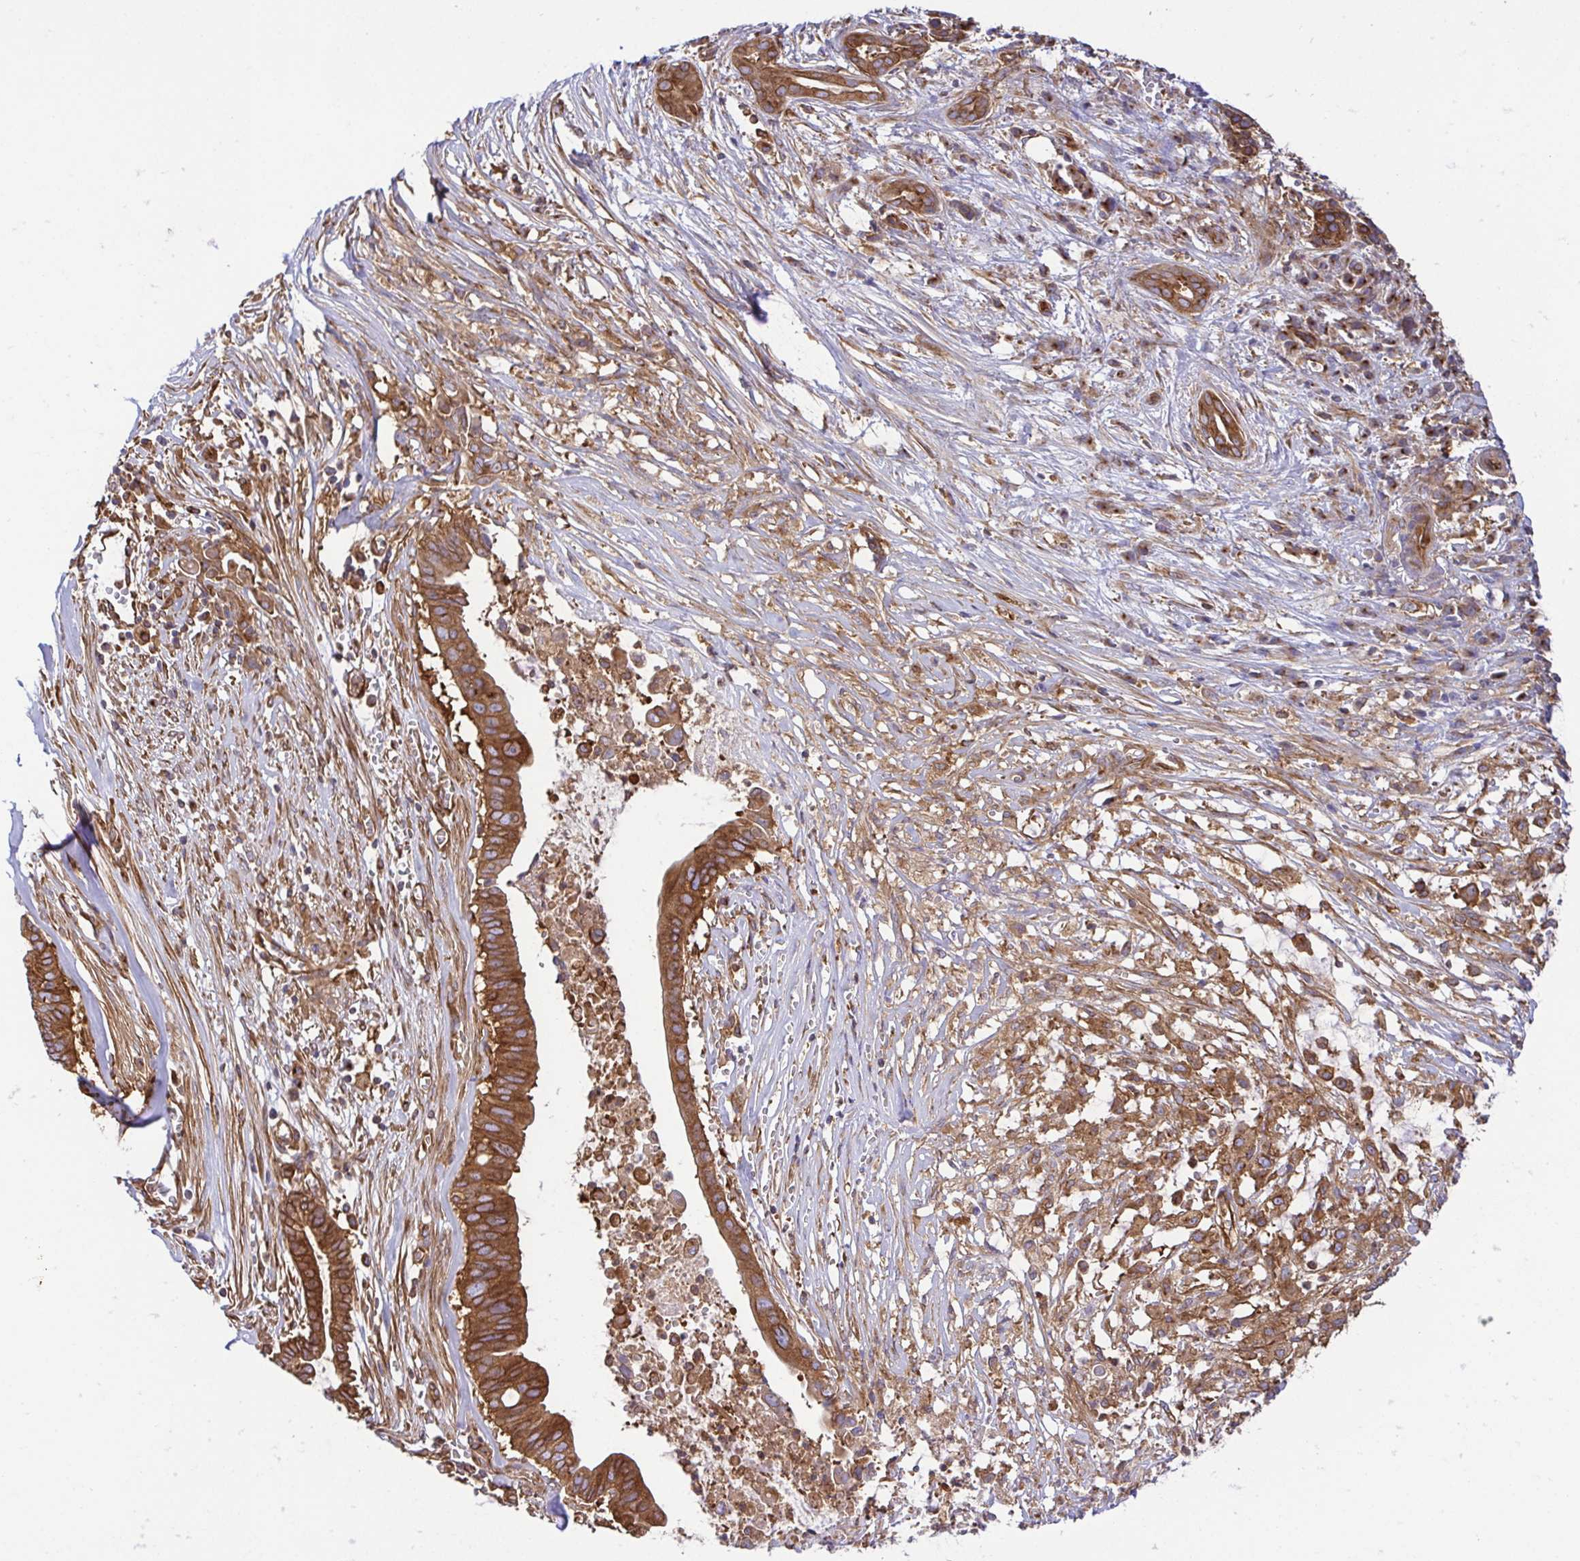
{"staining": {"intensity": "strong", "quantity": ">75%", "location": "cytoplasmic/membranous"}, "tissue": "pancreatic cancer", "cell_type": "Tumor cells", "image_type": "cancer", "snomed": [{"axis": "morphology", "description": "Adenocarcinoma, NOS"}, {"axis": "topography", "description": "Pancreas"}], "caption": "Strong cytoplasmic/membranous protein expression is present in about >75% of tumor cells in pancreatic cancer (adenocarcinoma).", "gene": "KIF5B", "patient": {"sex": "male", "age": 61}}